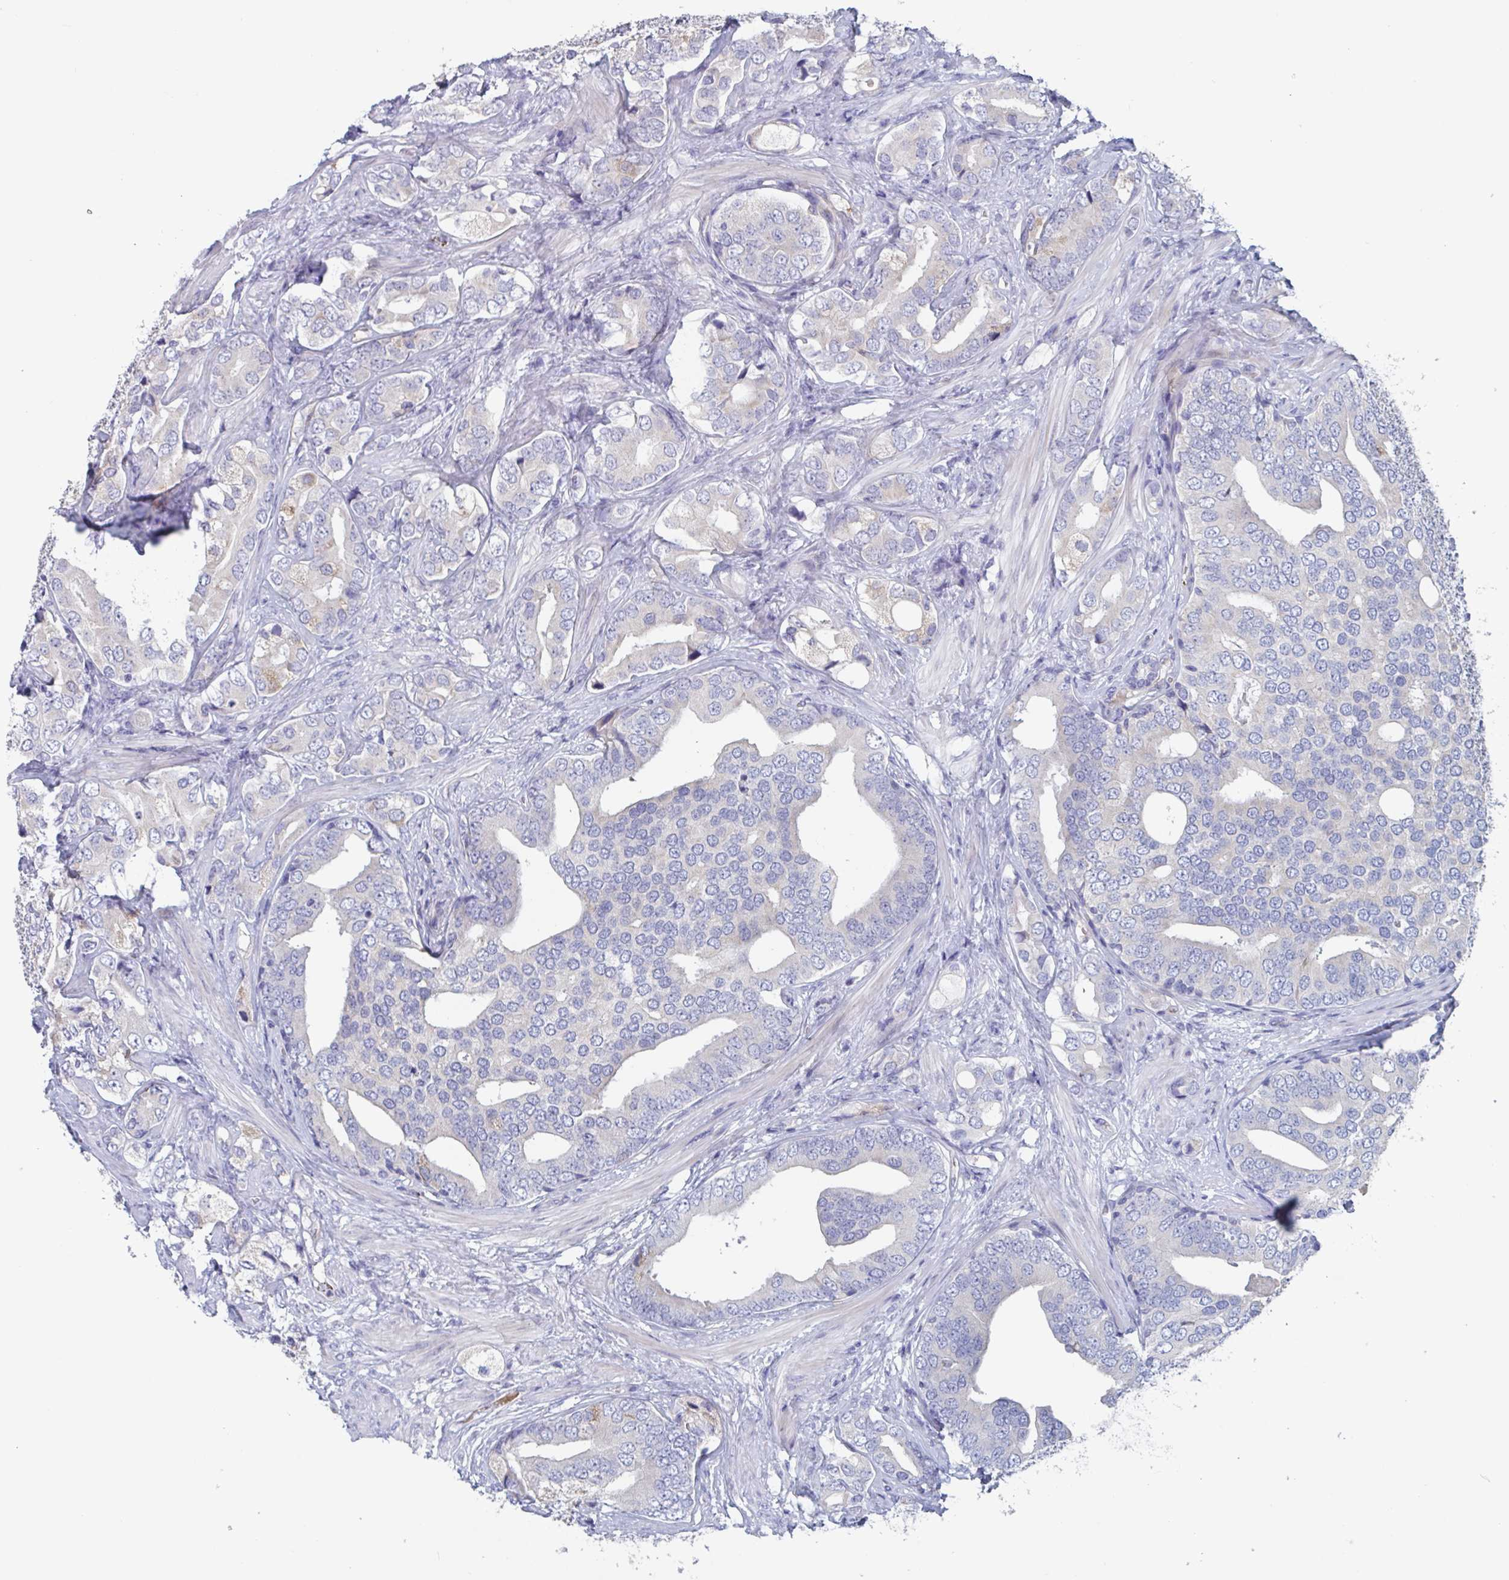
{"staining": {"intensity": "negative", "quantity": "none", "location": "none"}, "tissue": "prostate cancer", "cell_type": "Tumor cells", "image_type": "cancer", "snomed": [{"axis": "morphology", "description": "Adenocarcinoma, High grade"}, {"axis": "topography", "description": "Prostate"}], "caption": "There is no significant expression in tumor cells of prostate high-grade adenocarcinoma.", "gene": "ABHD16A", "patient": {"sex": "male", "age": 62}}